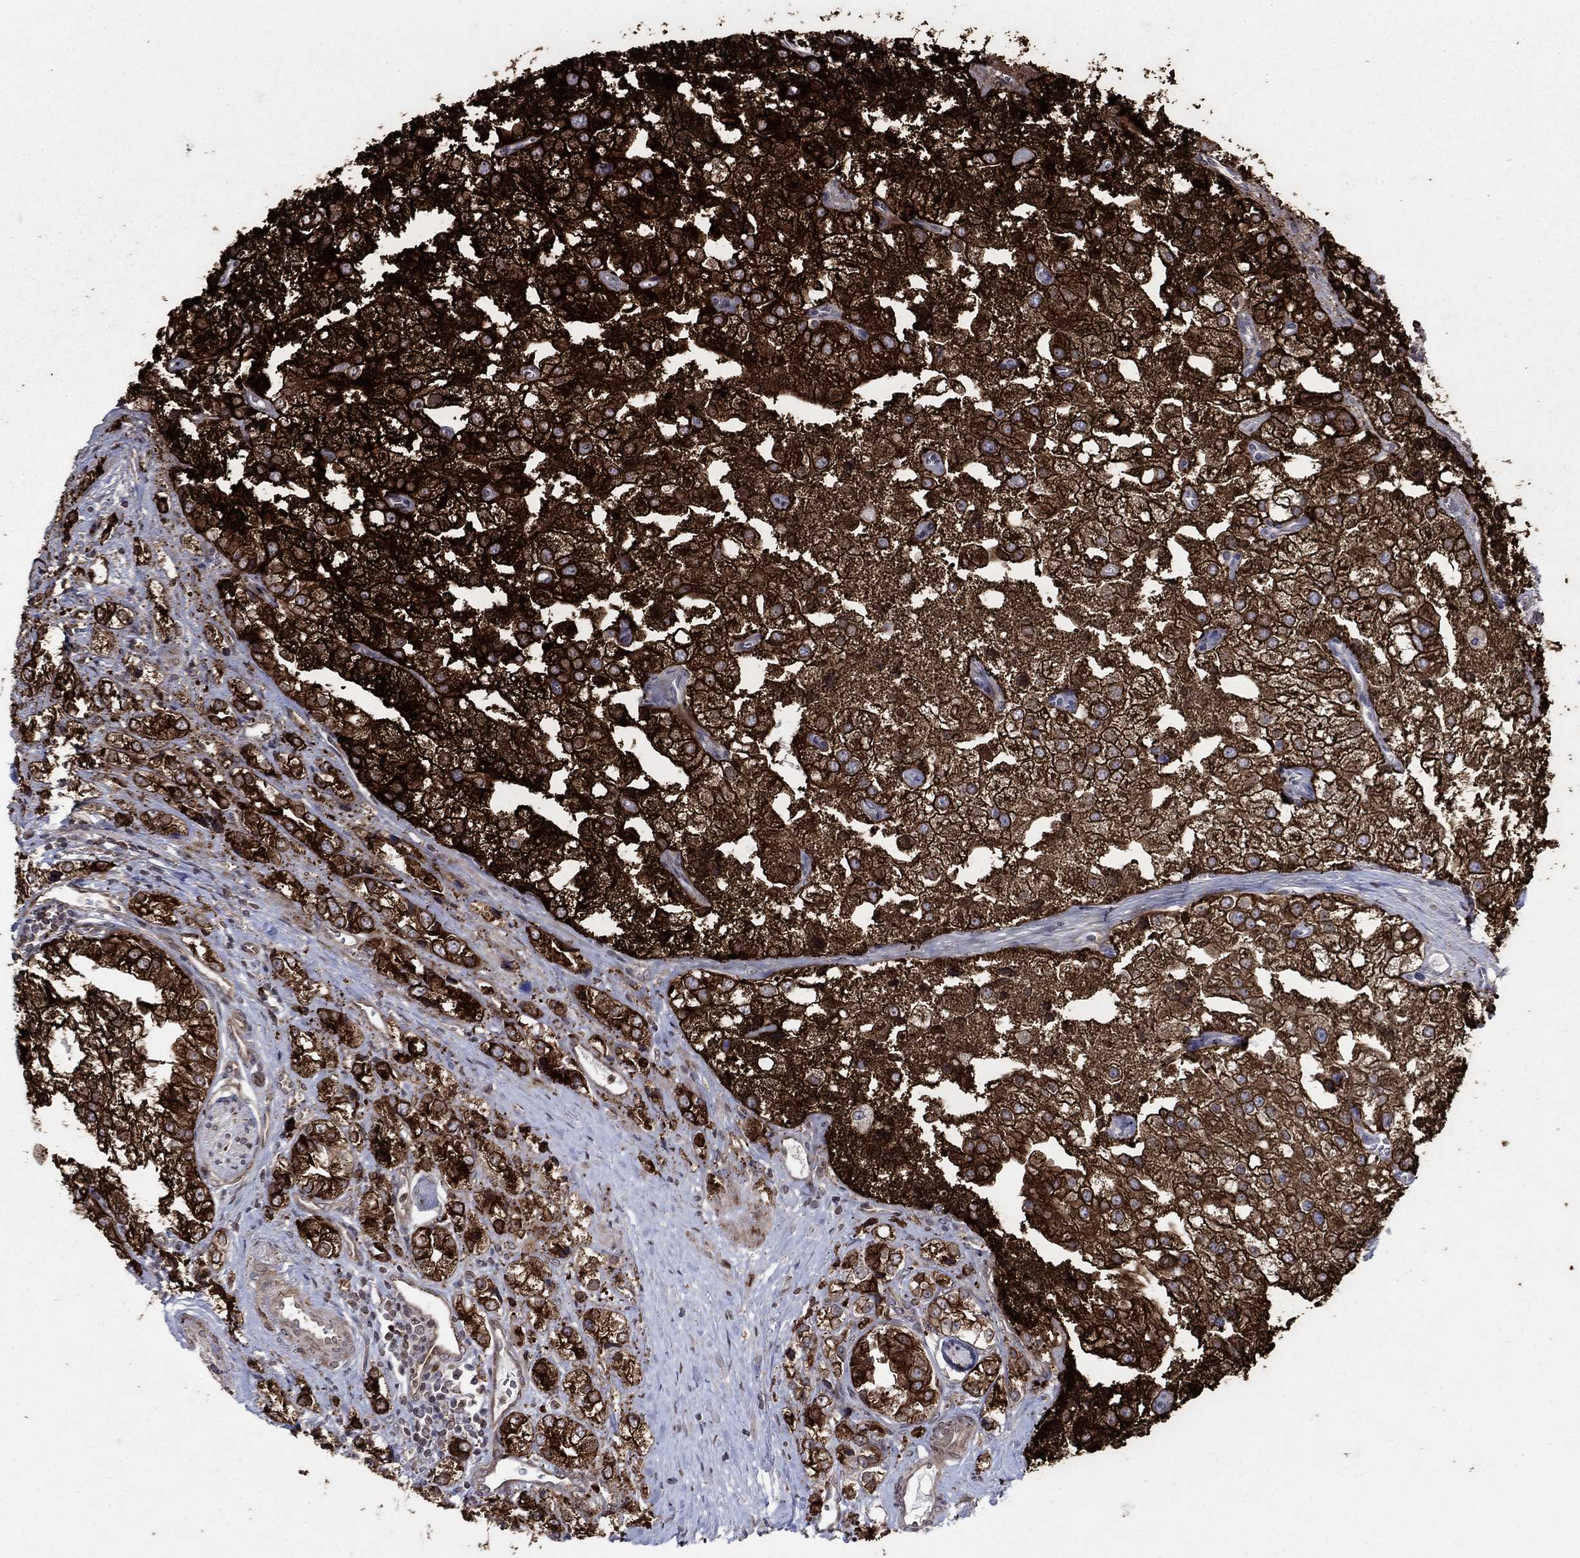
{"staining": {"intensity": "strong", "quantity": ">75%", "location": "cytoplasmic/membranous"}, "tissue": "prostate cancer", "cell_type": "Tumor cells", "image_type": "cancer", "snomed": [{"axis": "morphology", "description": "Adenocarcinoma, NOS"}, {"axis": "topography", "description": "Prostate and seminal vesicle, NOS"}, {"axis": "topography", "description": "Prostate"}], "caption": "Brown immunohistochemical staining in prostate cancer (adenocarcinoma) exhibits strong cytoplasmic/membranous expression in about >75% of tumor cells.", "gene": "DHRS7", "patient": {"sex": "male", "age": 79}}